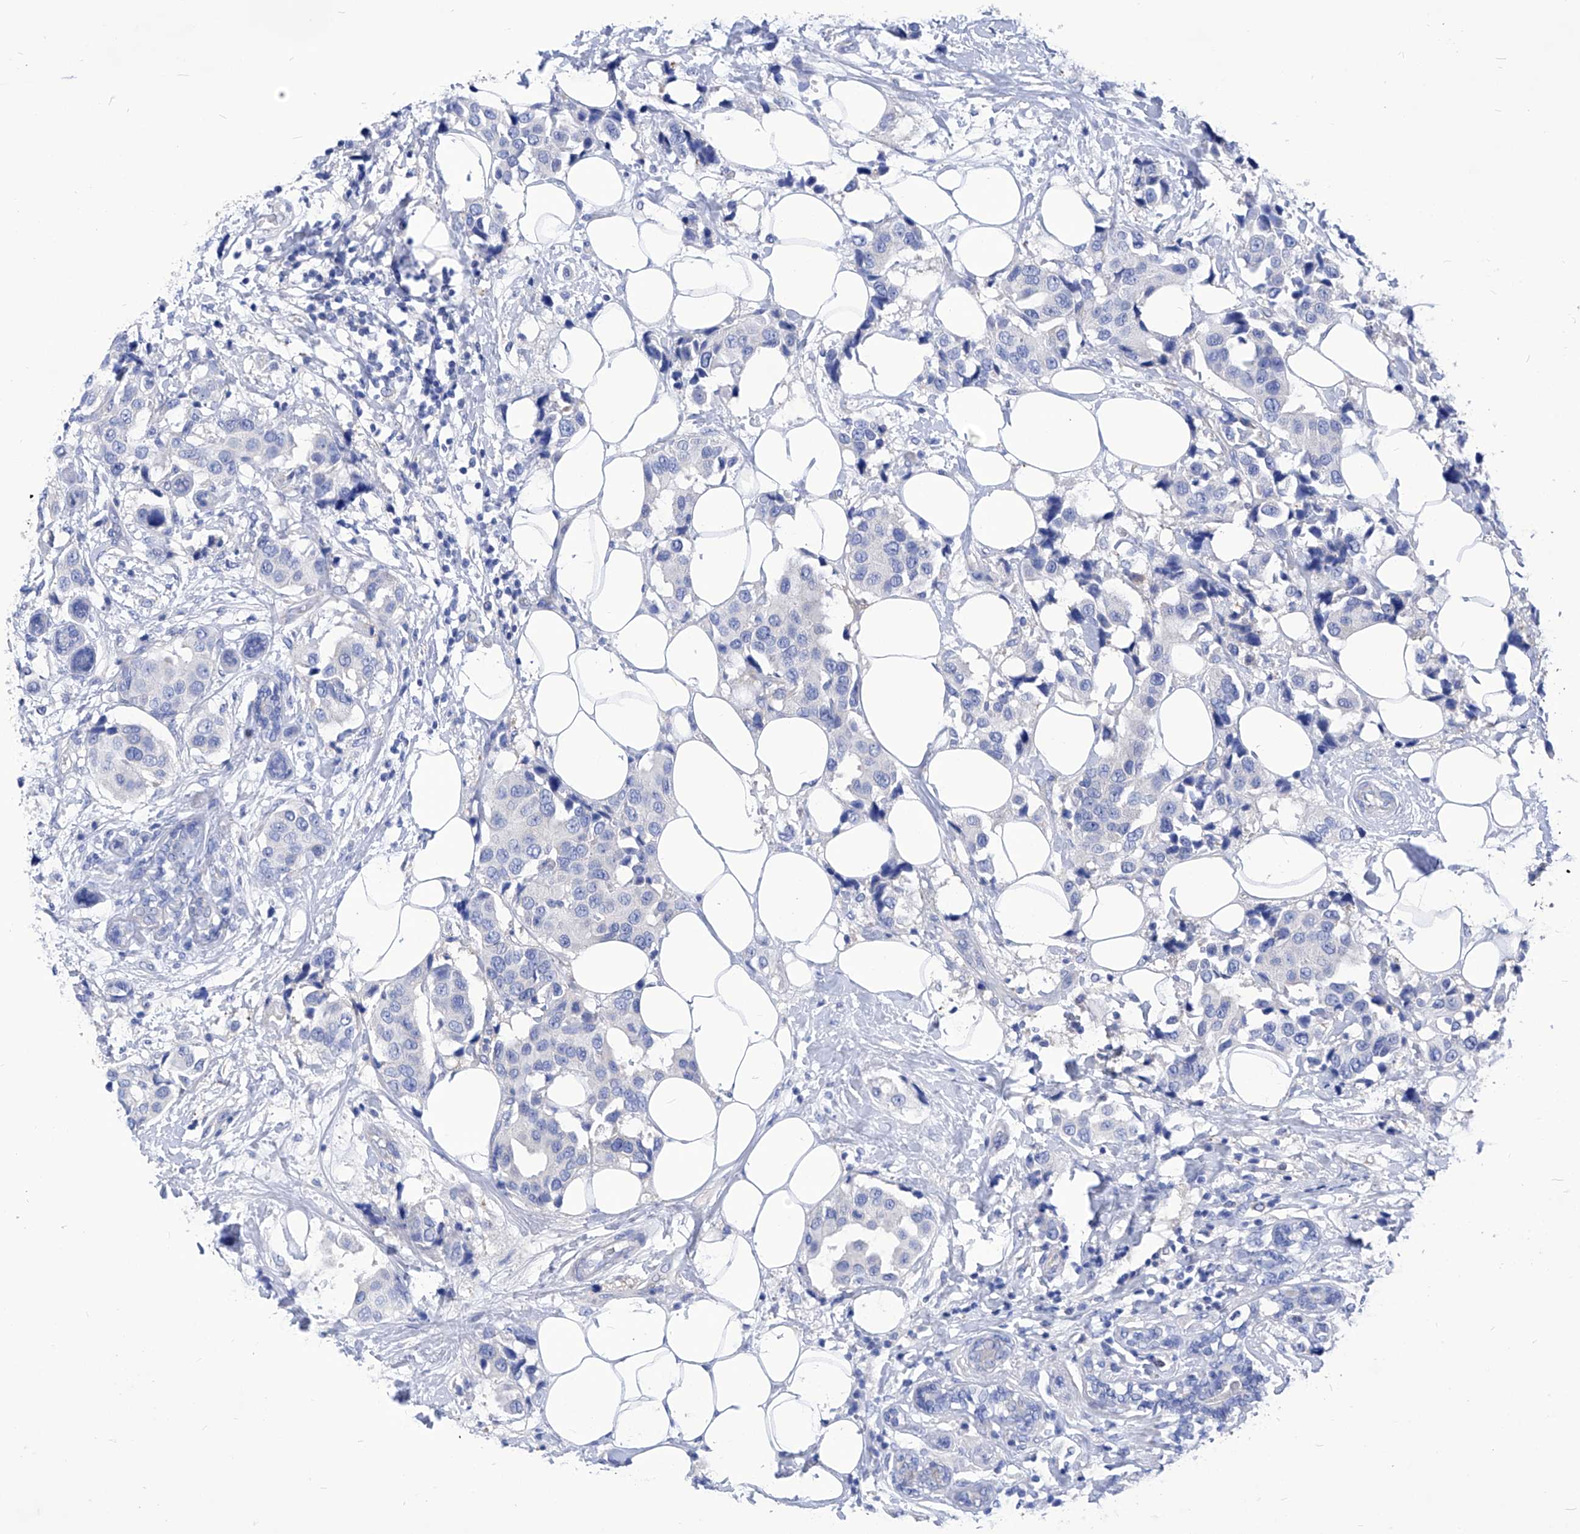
{"staining": {"intensity": "negative", "quantity": "none", "location": "none"}, "tissue": "breast cancer", "cell_type": "Tumor cells", "image_type": "cancer", "snomed": [{"axis": "morphology", "description": "Normal tissue, NOS"}, {"axis": "morphology", "description": "Duct carcinoma"}, {"axis": "topography", "description": "Breast"}], "caption": "There is no significant expression in tumor cells of breast cancer.", "gene": "XPNPEP1", "patient": {"sex": "female", "age": 39}}